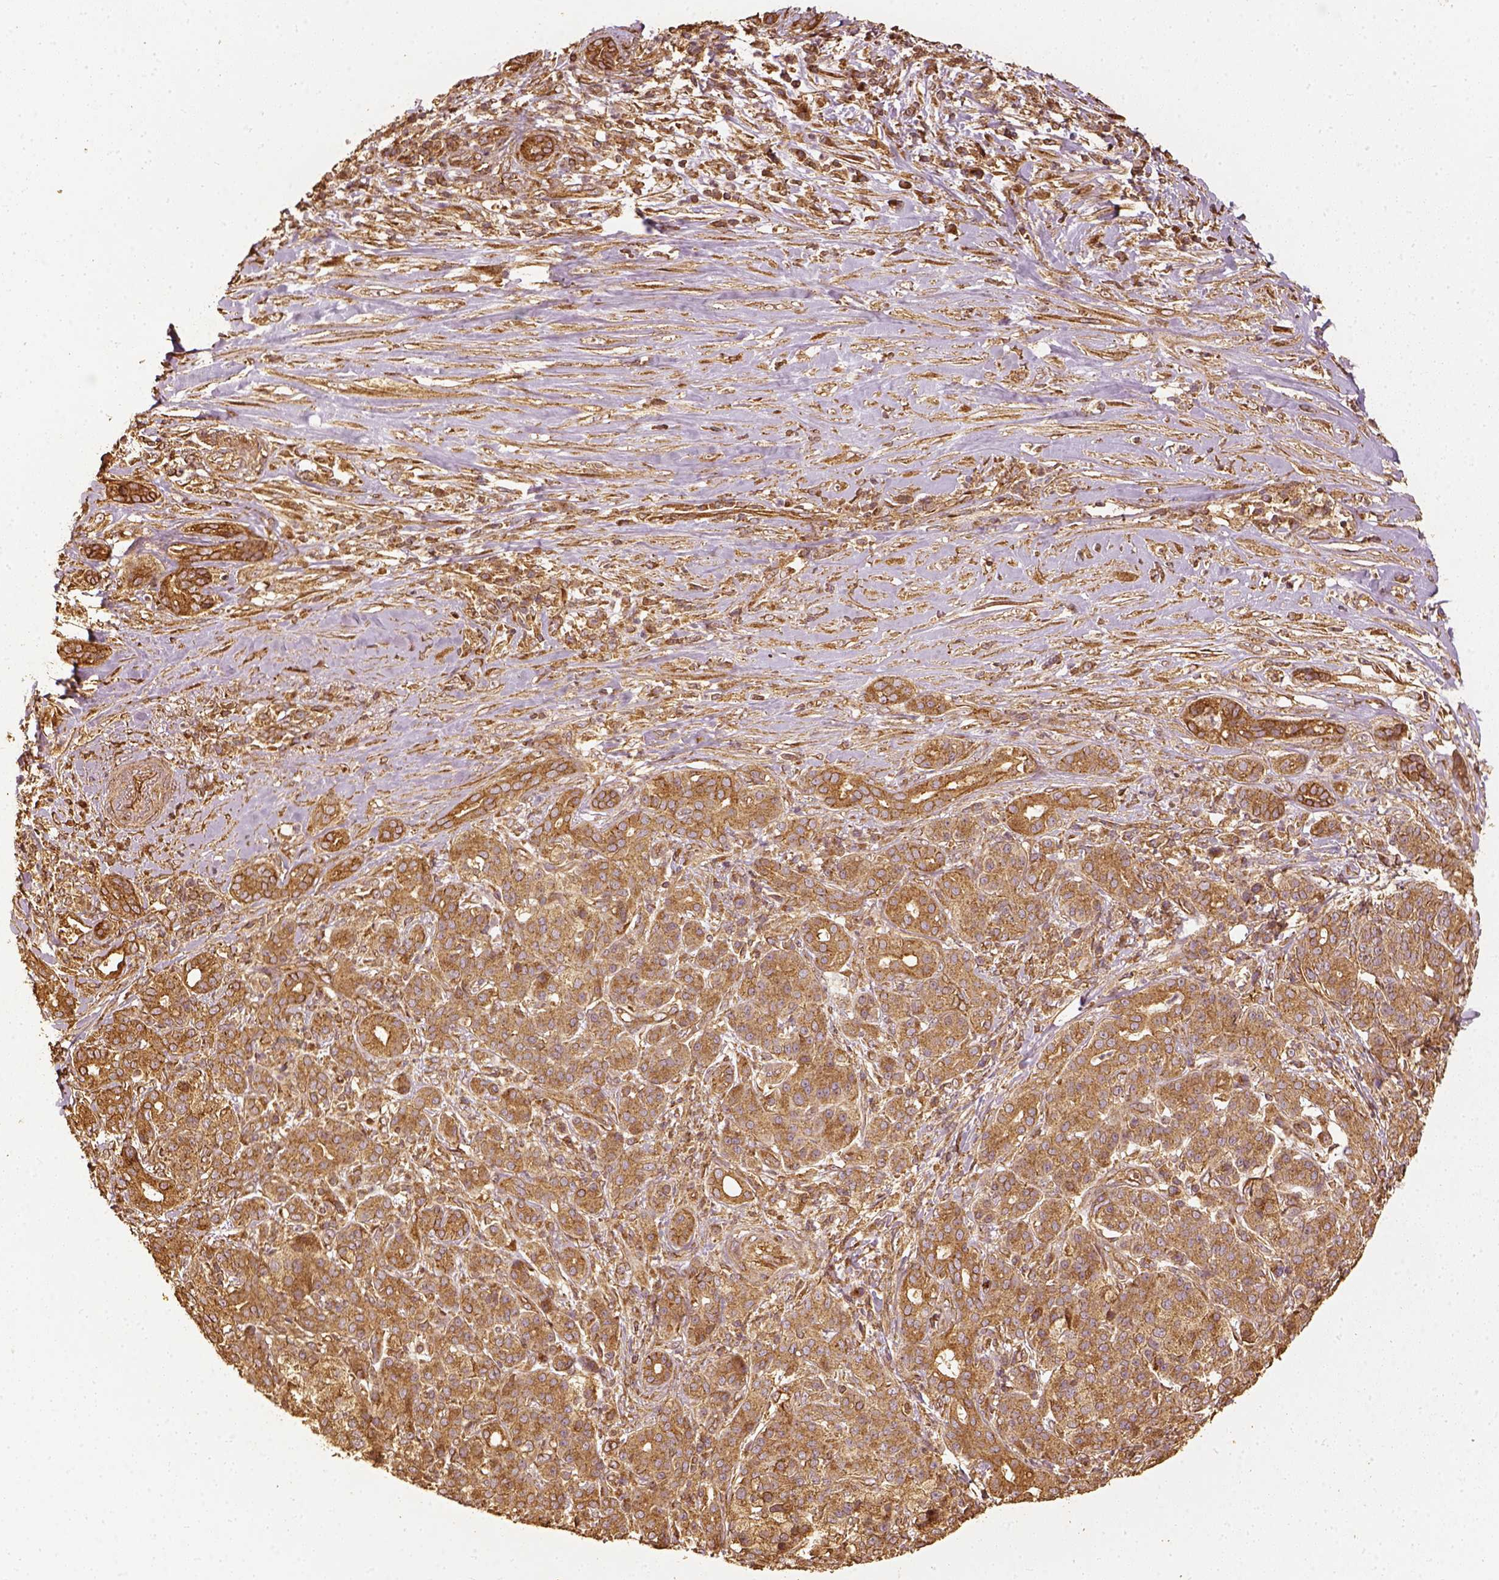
{"staining": {"intensity": "moderate", "quantity": ">75%", "location": "cytoplasmic/membranous"}, "tissue": "pancreatic cancer", "cell_type": "Tumor cells", "image_type": "cancer", "snomed": [{"axis": "morphology", "description": "Normal tissue, NOS"}, {"axis": "morphology", "description": "Inflammation, NOS"}, {"axis": "morphology", "description": "Adenocarcinoma, NOS"}, {"axis": "topography", "description": "Pancreas"}], "caption": "Immunohistochemistry (IHC) of human pancreatic cancer (adenocarcinoma) shows medium levels of moderate cytoplasmic/membranous staining in approximately >75% of tumor cells.", "gene": "VEGFA", "patient": {"sex": "male", "age": 57}}